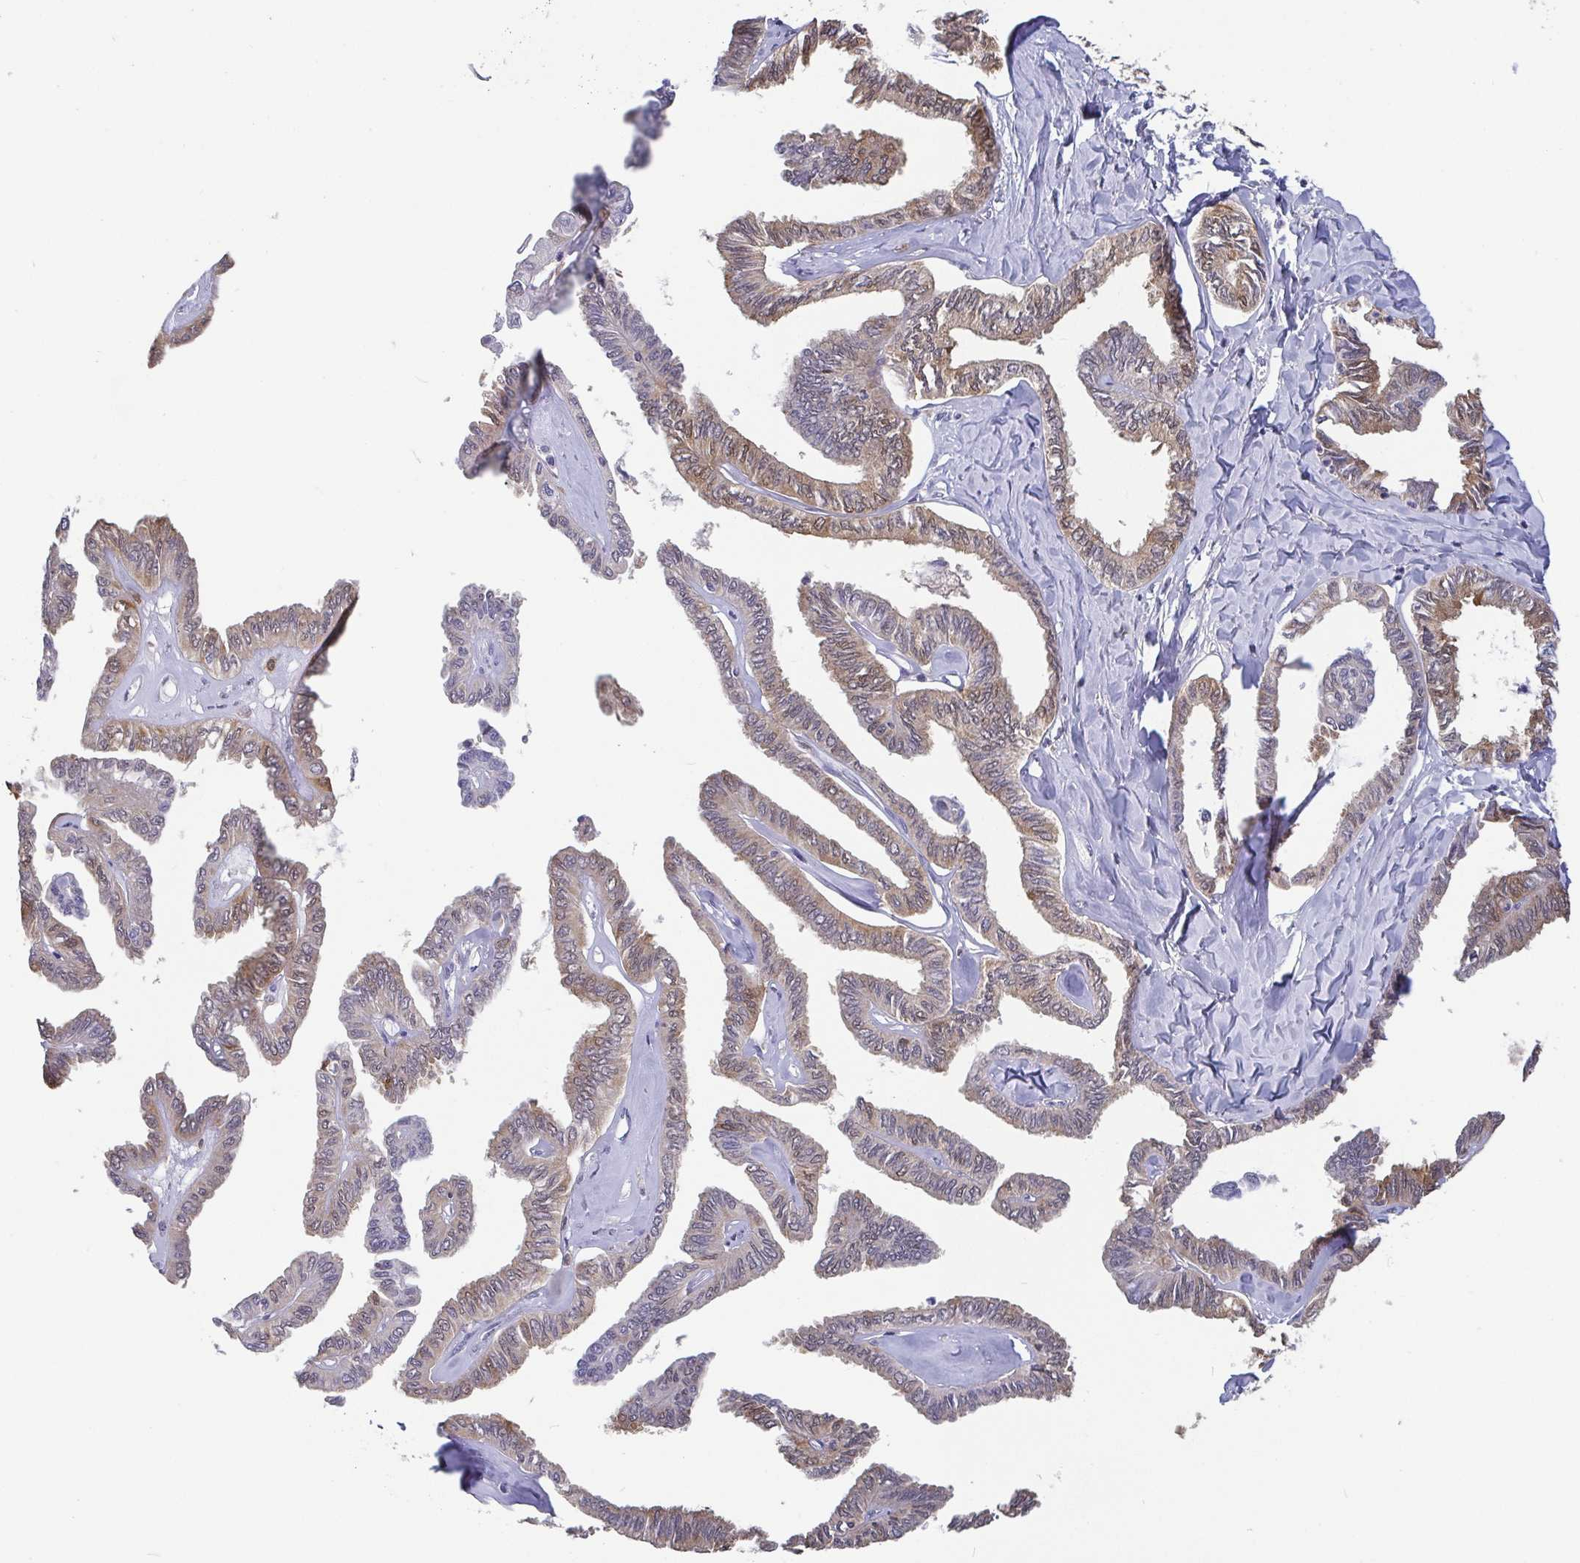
{"staining": {"intensity": "weak", "quantity": "25%-75%", "location": "cytoplasmic/membranous"}, "tissue": "ovarian cancer", "cell_type": "Tumor cells", "image_type": "cancer", "snomed": [{"axis": "morphology", "description": "Carcinoma, endometroid"}, {"axis": "topography", "description": "Ovary"}], "caption": "Protein staining exhibits weak cytoplasmic/membranous staining in about 25%-75% of tumor cells in ovarian endometroid carcinoma.", "gene": "IDH1", "patient": {"sex": "female", "age": 70}}